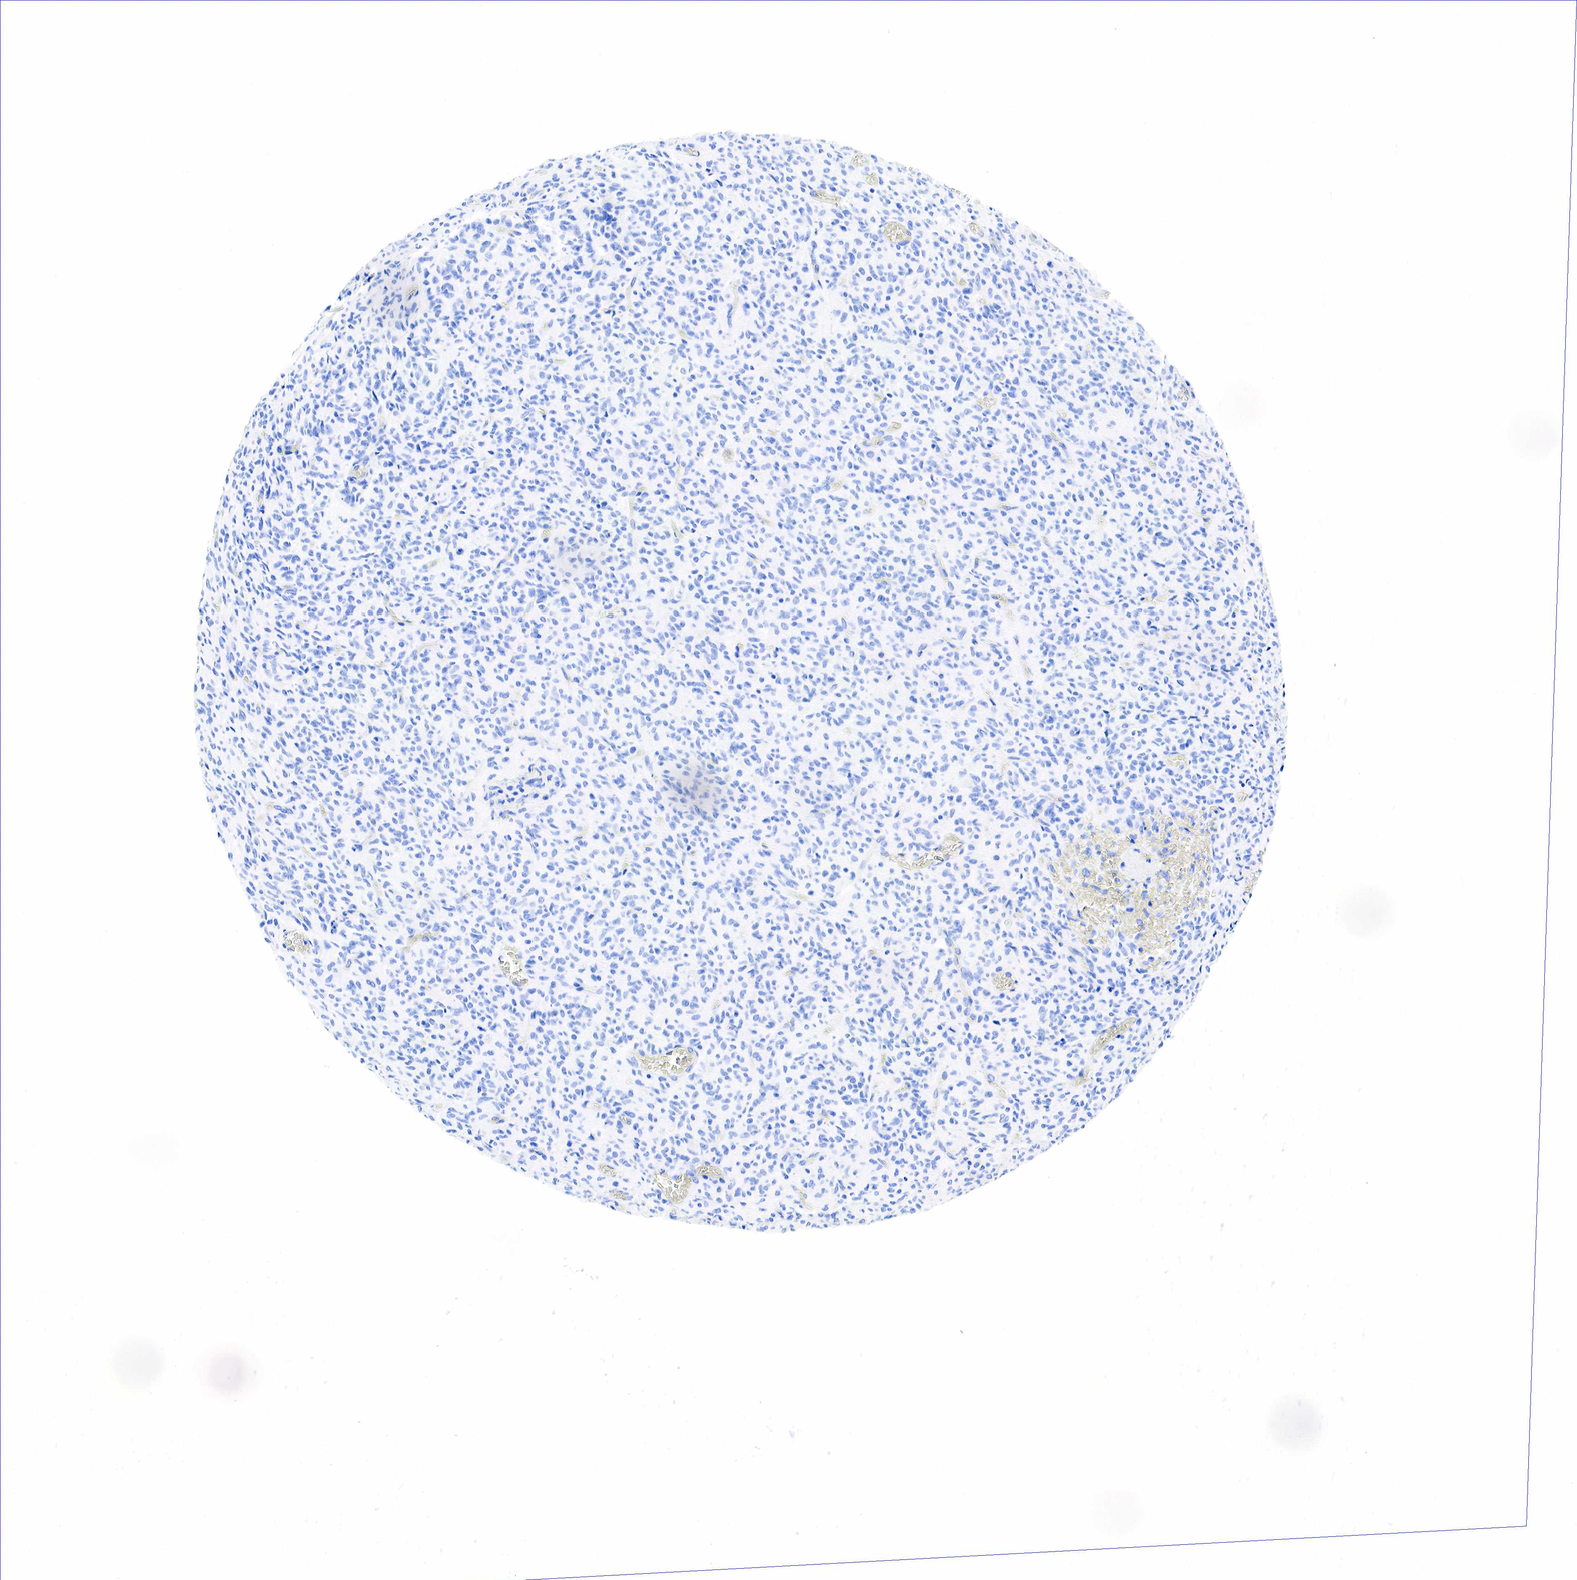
{"staining": {"intensity": "negative", "quantity": "none", "location": "none"}, "tissue": "glioma", "cell_type": "Tumor cells", "image_type": "cancer", "snomed": [{"axis": "morphology", "description": "Glioma, malignant, High grade"}, {"axis": "topography", "description": "Brain"}], "caption": "Glioma was stained to show a protein in brown. There is no significant staining in tumor cells.", "gene": "ESR1", "patient": {"sex": "male", "age": 56}}